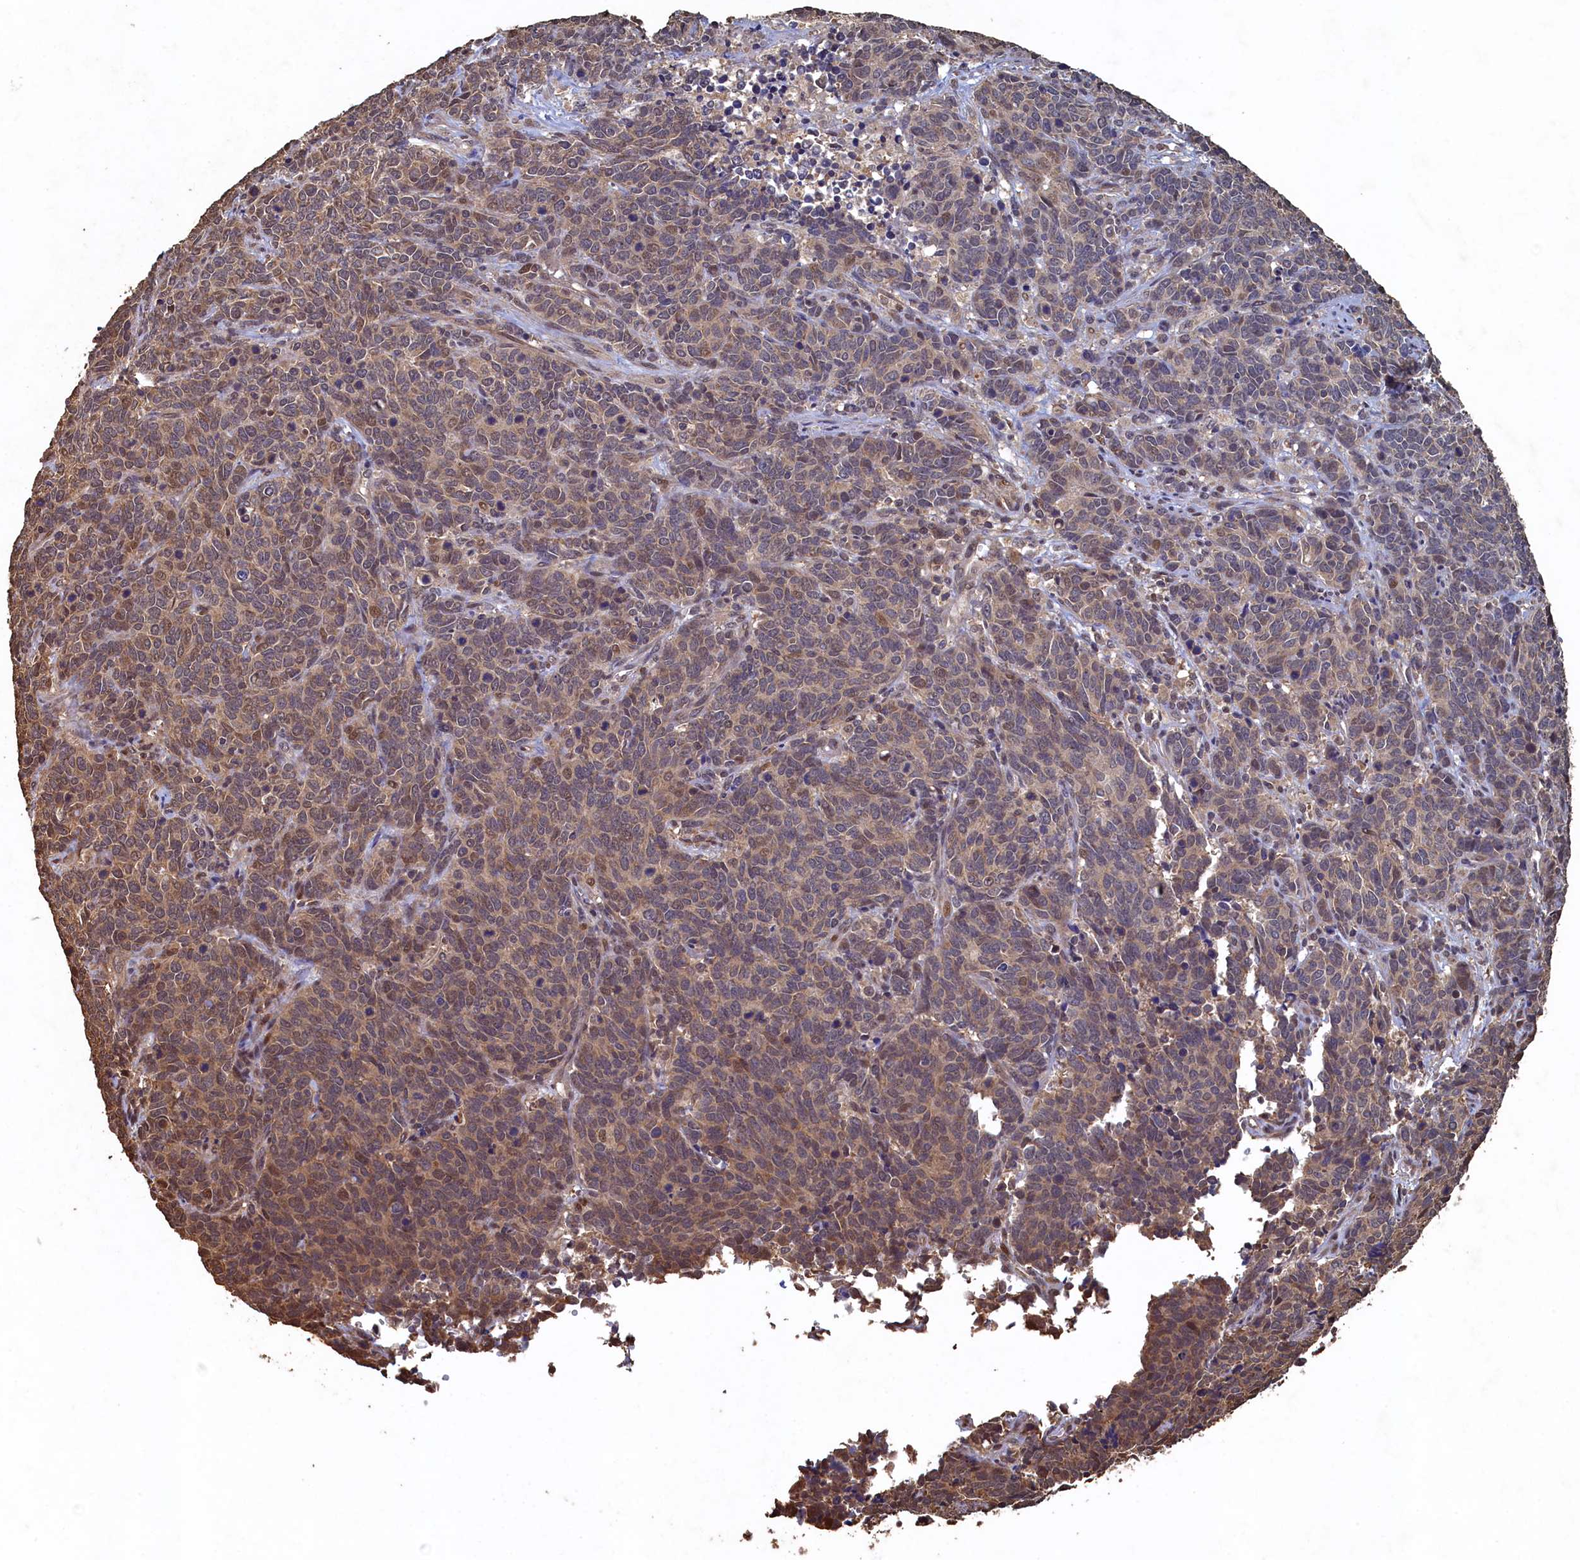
{"staining": {"intensity": "weak", "quantity": ">75%", "location": "cytoplasmic/membranous"}, "tissue": "cervical cancer", "cell_type": "Tumor cells", "image_type": "cancer", "snomed": [{"axis": "morphology", "description": "Squamous cell carcinoma, NOS"}, {"axis": "topography", "description": "Cervix"}], "caption": "This image displays IHC staining of cervical cancer (squamous cell carcinoma), with low weak cytoplasmic/membranous expression in about >75% of tumor cells.", "gene": "PIGN", "patient": {"sex": "female", "age": 60}}